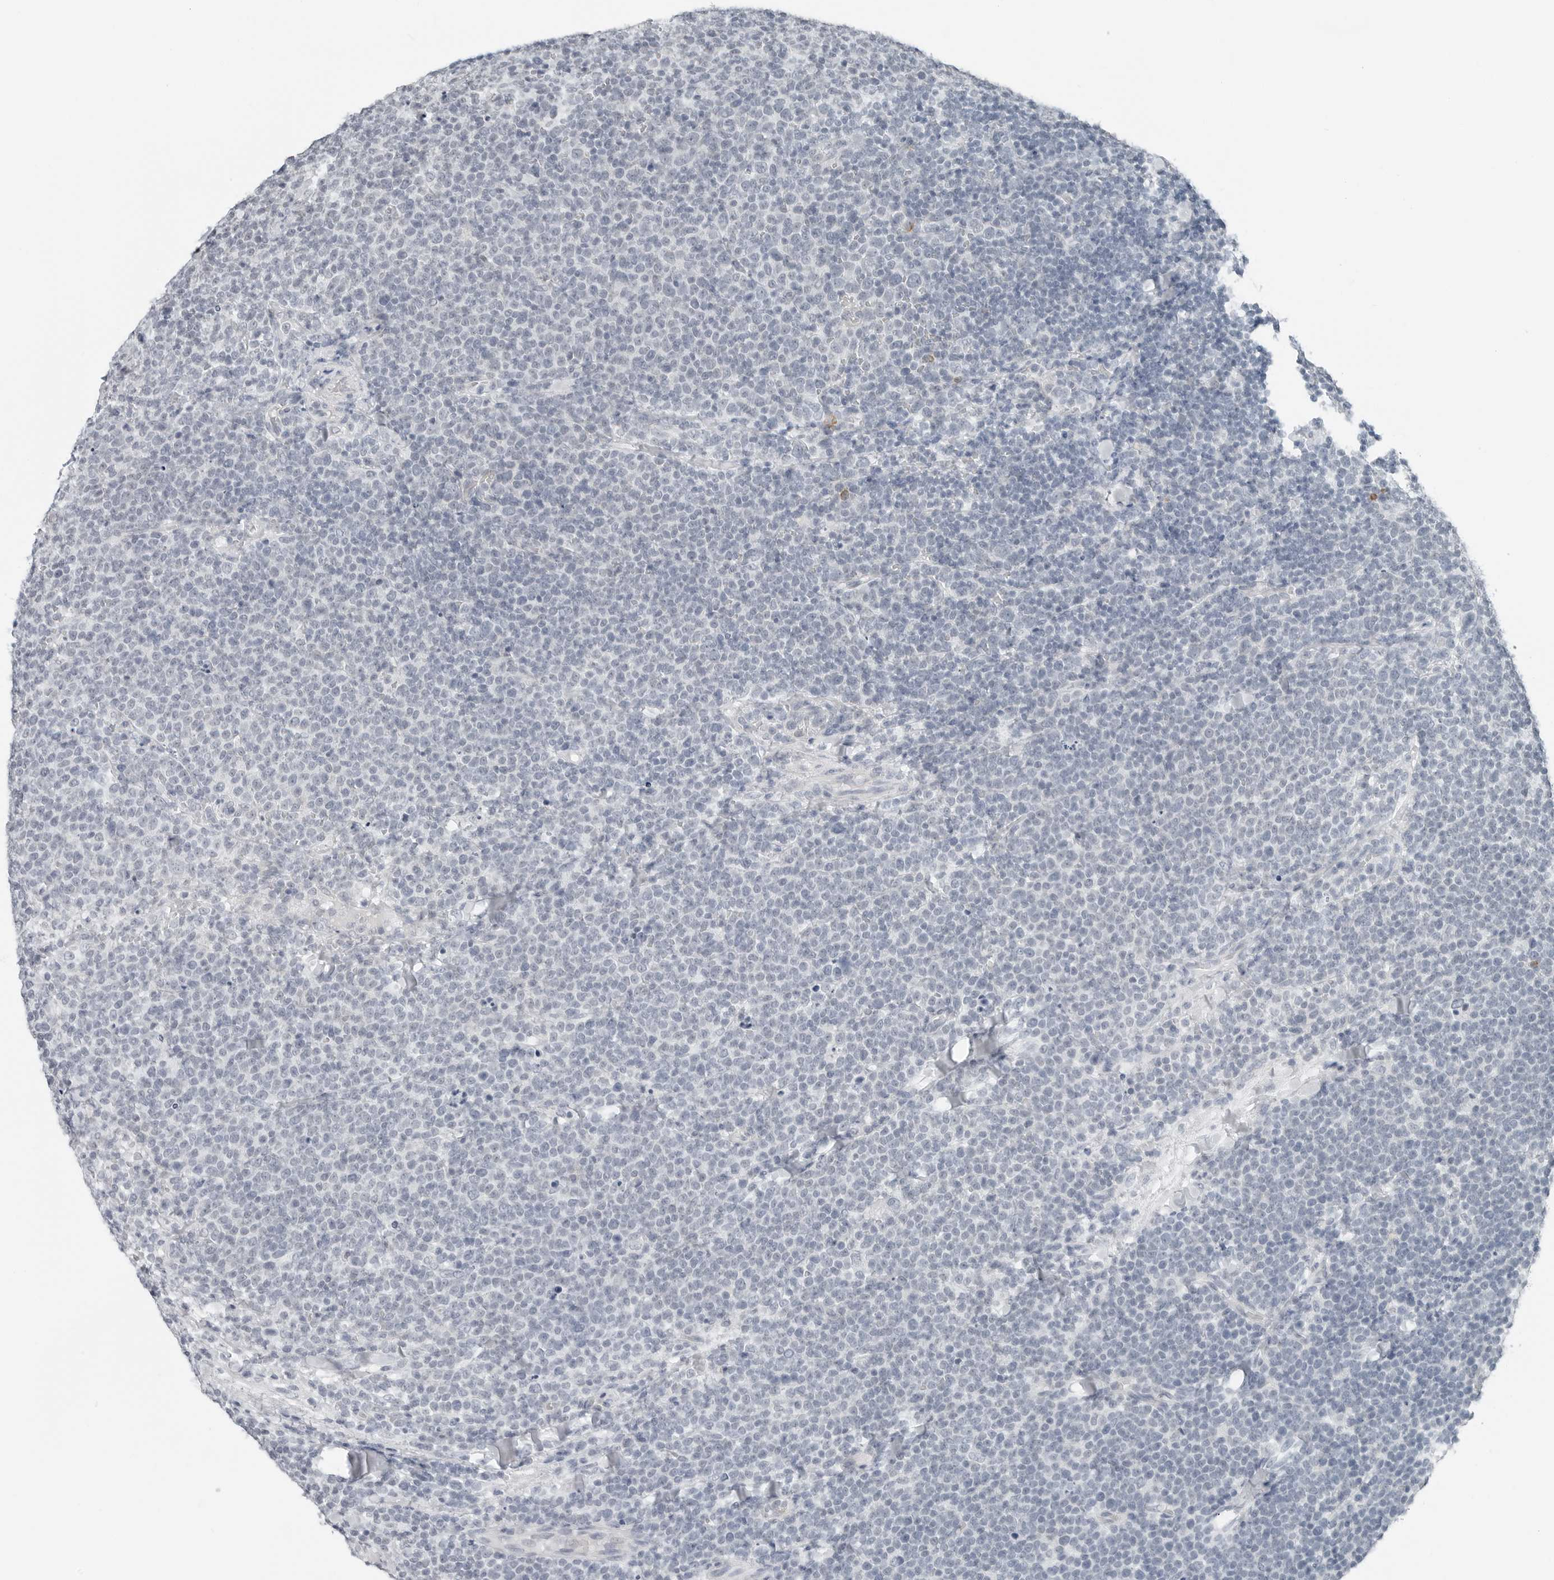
{"staining": {"intensity": "negative", "quantity": "none", "location": "none"}, "tissue": "lymphoma", "cell_type": "Tumor cells", "image_type": "cancer", "snomed": [{"axis": "morphology", "description": "Malignant lymphoma, non-Hodgkin's type, High grade"}, {"axis": "topography", "description": "Lymph node"}], "caption": "Immunohistochemistry histopathology image of high-grade malignant lymphoma, non-Hodgkin's type stained for a protein (brown), which shows no expression in tumor cells. The staining is performed using DAB (3,3'-diaminobenzidine) brown chromogen with nuclei counter-stained in using hematoxylin.", "gene": "XIRP1", "patient": {"sex": "male", "age": 61}}